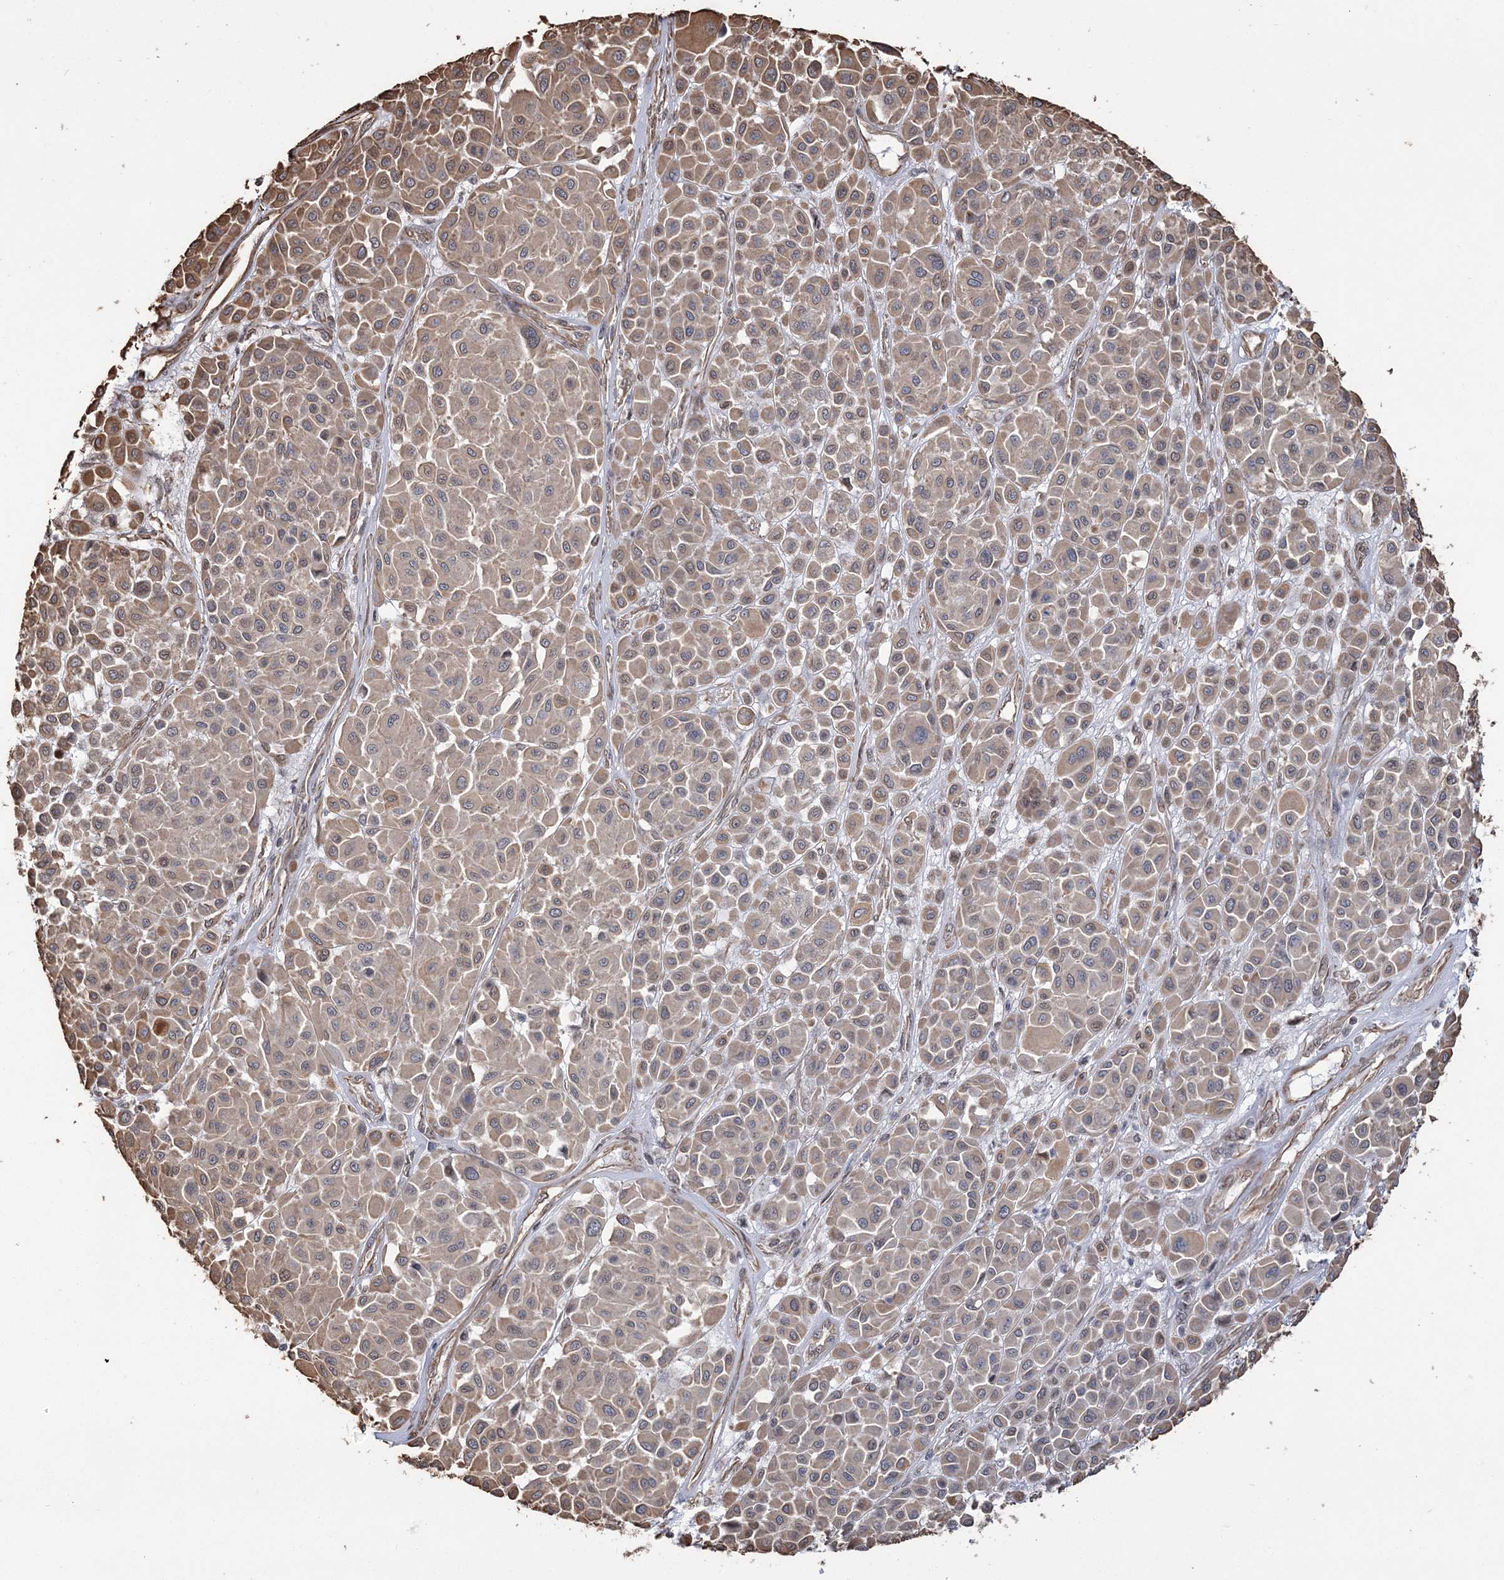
{"staining": {"intensity": "weak", "quantity": "25%-75%", "location": "cytoplasmic/membranous"}, "tissue": "melanoma", "cell_type": "Tumor cells", "image_type": "cancer", "snomed": [{"axis": "morphology", "description": "Malignant melanoma, Metastatic site"}, {"axis": "topography", "description": "Soft tissue"}], "caption": "Protein staining of malignant melanoma (metastatic site) tissue exhibits weak cytoplasmic/membranous positivity in about 25%-75% of tumor cells.", "gene": "ATP11B", "patient": {"sex": "male", "age": 41}}